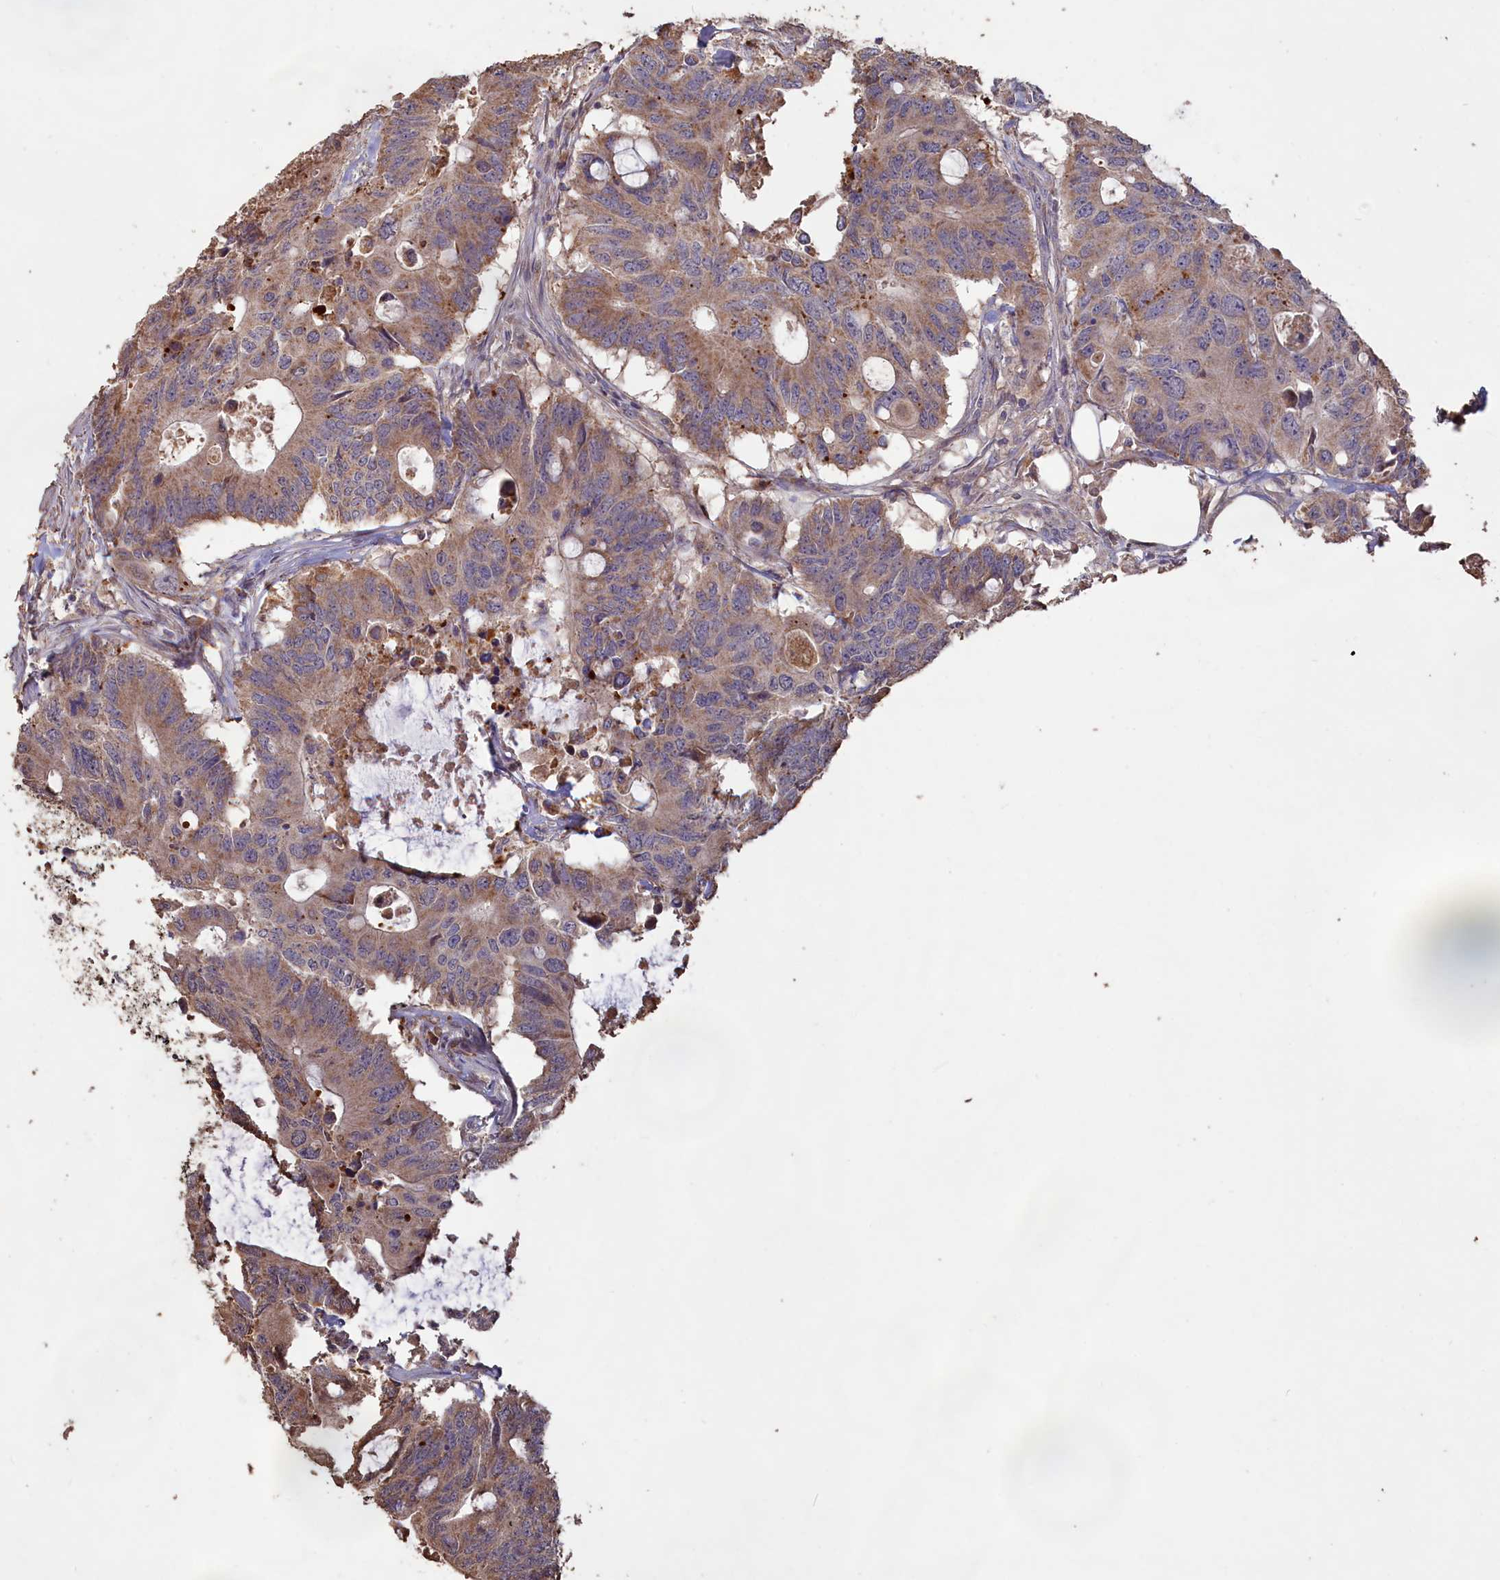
{"staining": {"intensity": "moderate", "quantity": ">75%", "location": "cytoplasmic/membranous"}, "tissue": "colorectal cancer", "cell_type": "Tumor cells", "image_type": "cancer", "snomed": [{"axis": "morphology", "description": "Adenocarcinoma, NOS"}, {"axis": "topography", "description": "Colon"}], "caption": "Protein expression analysis of colorectal cancer (adenocarcinoma) reveals moderate cytoplasmic/membranous positivity in approximately >75% of tumor cells.", "gene": "LAYN", "patient": {"sex": "male", "age": 71}}